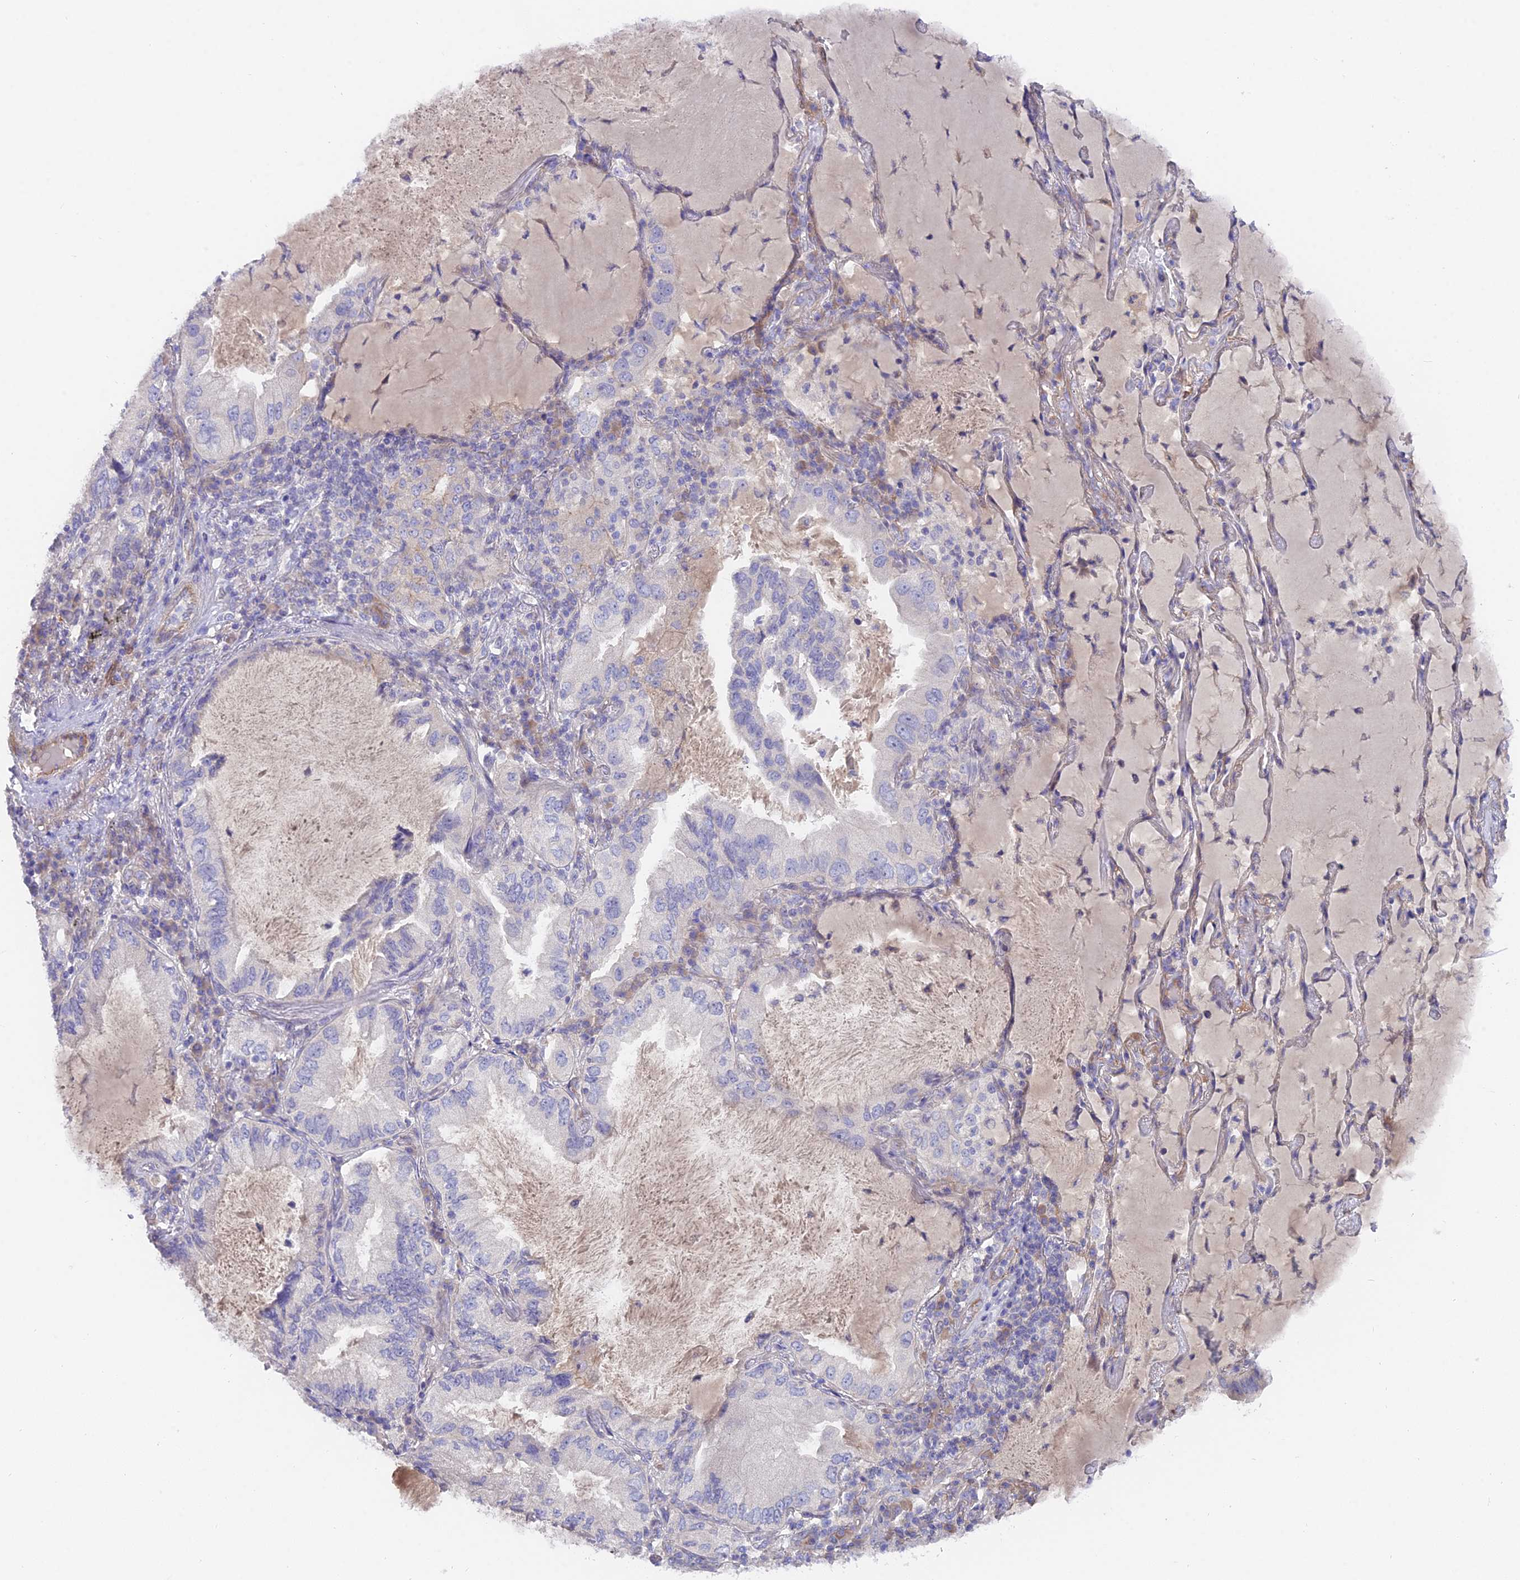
{"staining": {"intensity": "negative", "quantity": "none", "location": "none"}, "tissue": "lung cancer", "cell_type": "Tumor cells", "image_type": "cancer", "snomed": [{"axis": "morphology", "description": "Adenocarcinoma, NOS"}, {"axis": "topography", "description": "Lung"}], "caption": "Photomicrograph shows no protein expression in tumor cells of lung adenocarcinoma tissue. (DAB immunohistochemistry (IHC) visualized using brightfield microscopy, high magnification).", "gene": "FAM168B", "patient": {"sex": "female", "age": 69}}